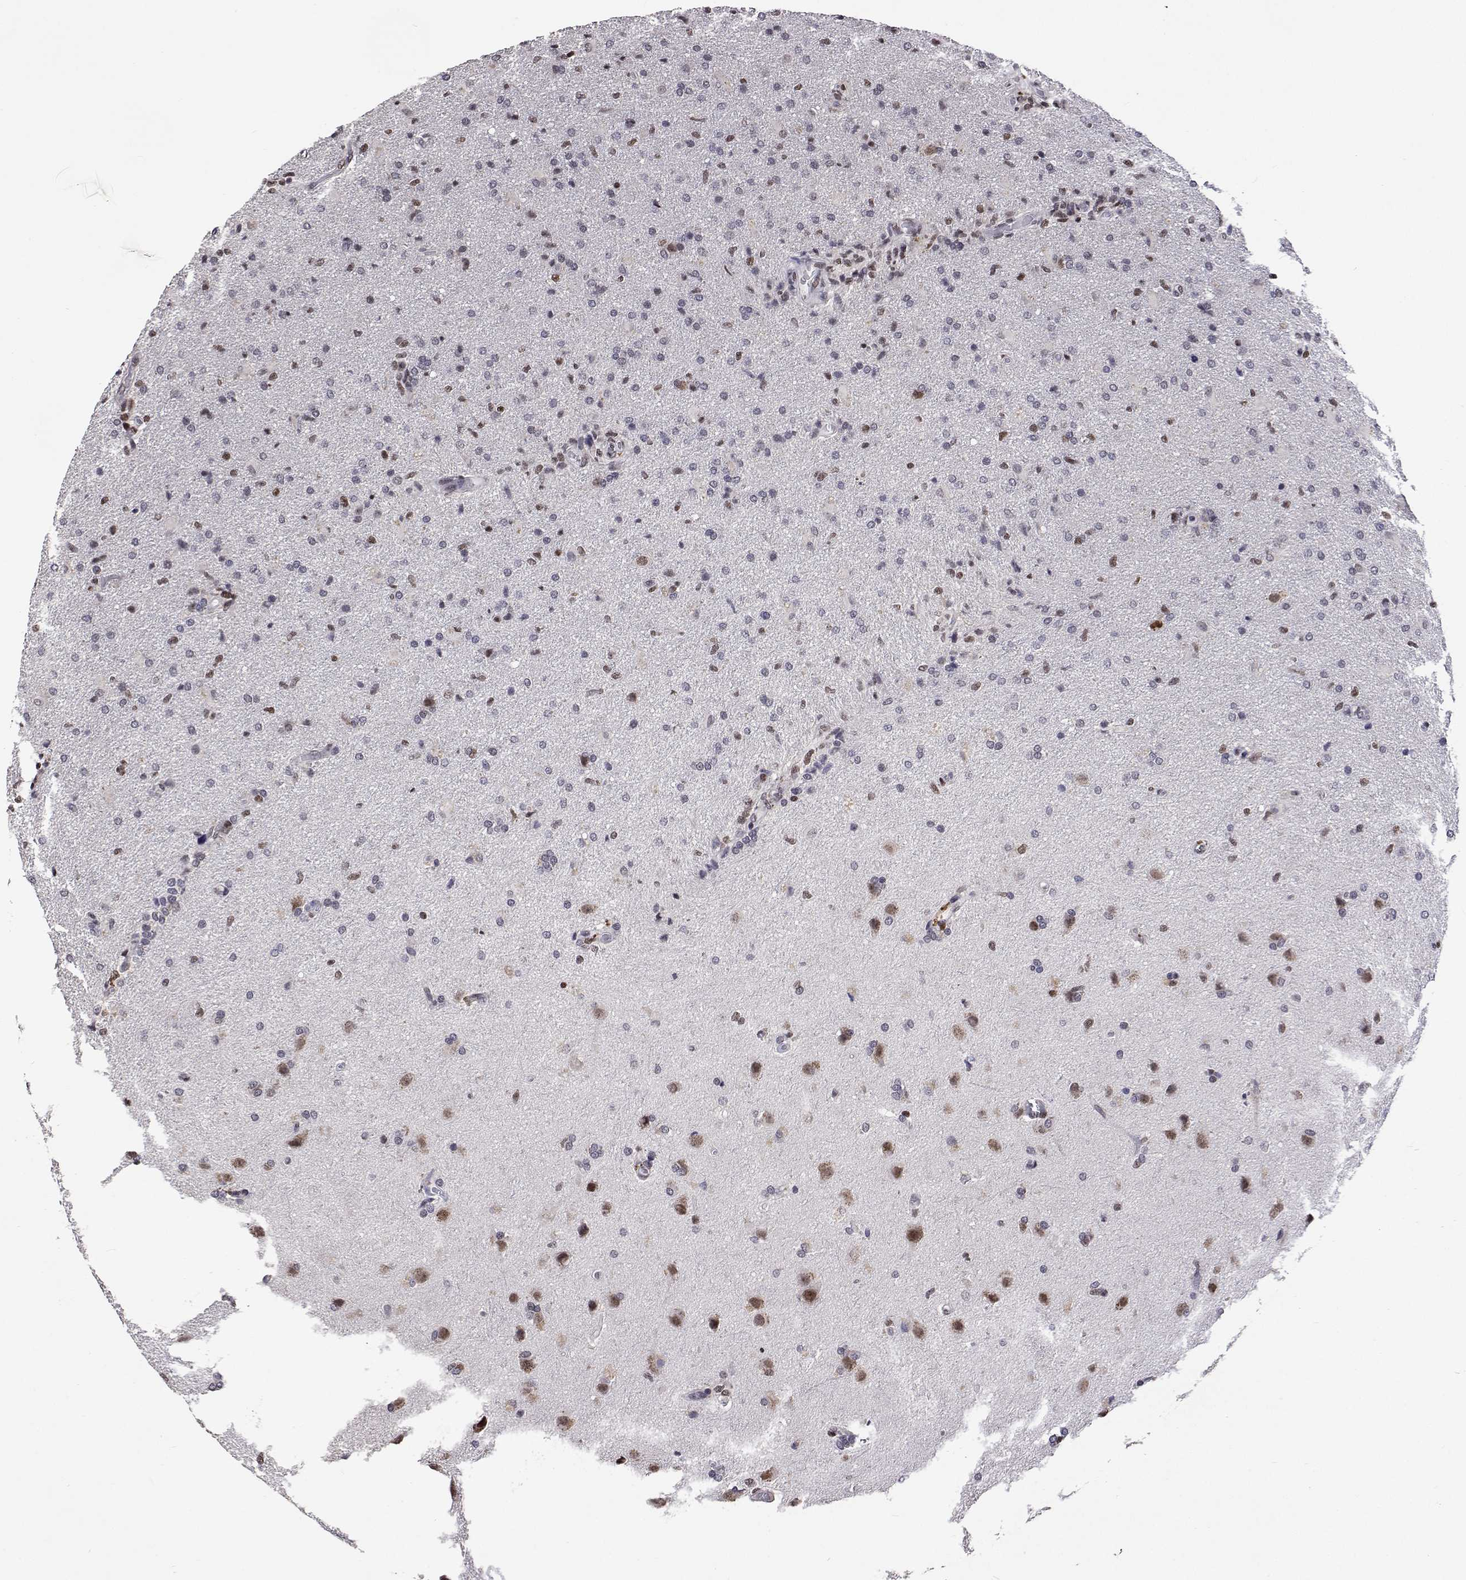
{"staining": {"intensity": "negative", "quantity": "none", "location": "none"}, "tissue": "glioma", "cell_type": "Tumor cells", "image_type": "cancer", "snomed": [{"axis": "morphology", "description": "Glioma, malignant, High grade"}, {"axis": "topography", "description": "Brain"}], "caption": "Immunohistochemistry histopathology image of neoplastic tissue: human malignant glioma (high-grade) stained with DAB demonstrates no significant protein staining in tumor cells.", "gene": "HNRNPA0", "patient": {"sex": "male", "age": 68}}